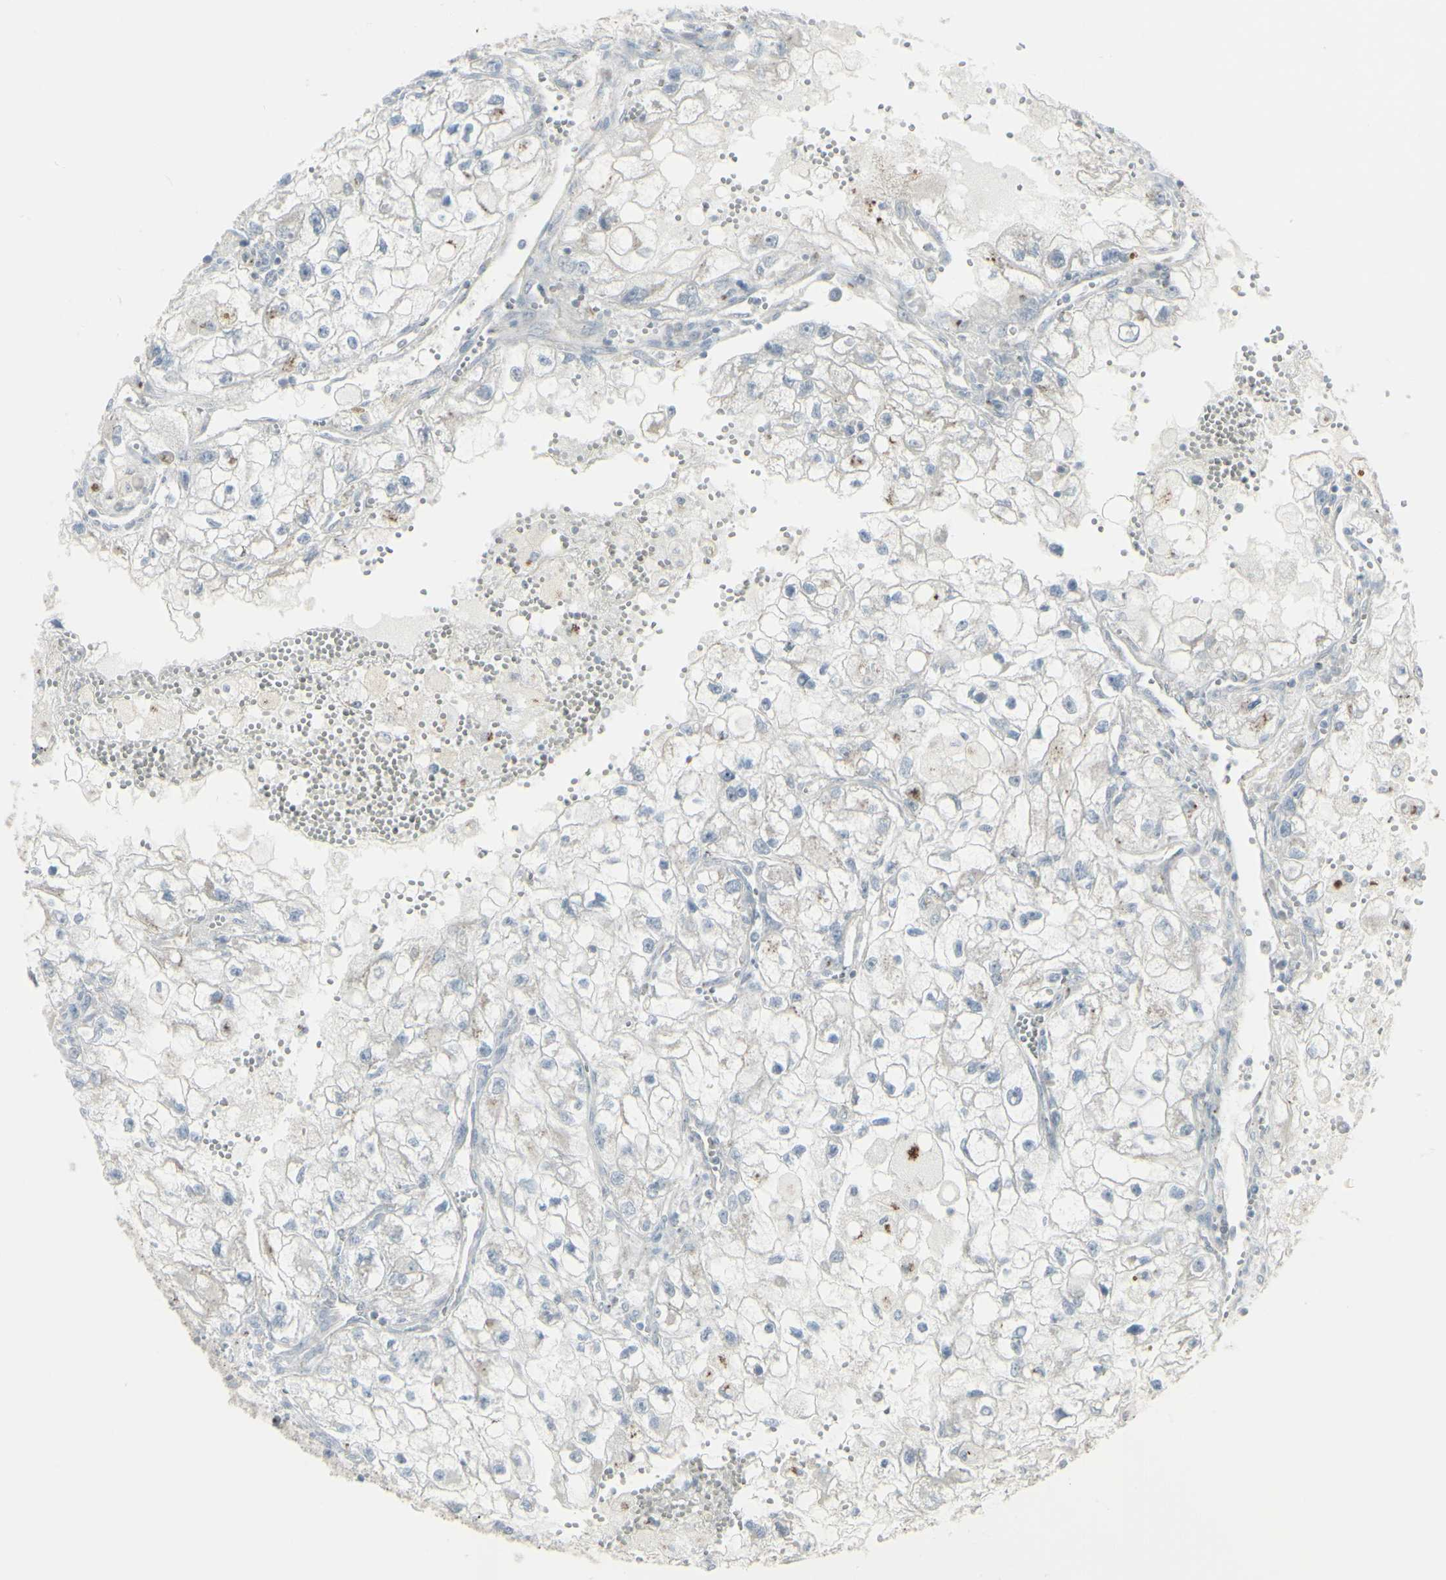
{"staining": {"intensity": "negative", "quantity": "none", "location": "none"}, "tissue": "renal cancer", "cell_type": "Tumor cells", "image_type": "cancer", "snomed": [{"axis": "morphology", "description": "Adenocarcinoma, NOS"}, {"axis": "topography", "description": "Kidney"}], "caption": "IHC image of adenocarcinoma (renal) stained for a protein (brown), which reveals no expression in tumor cells.", "gene": "GALNT6", "patient": {"sex": "female", "age": 70}}